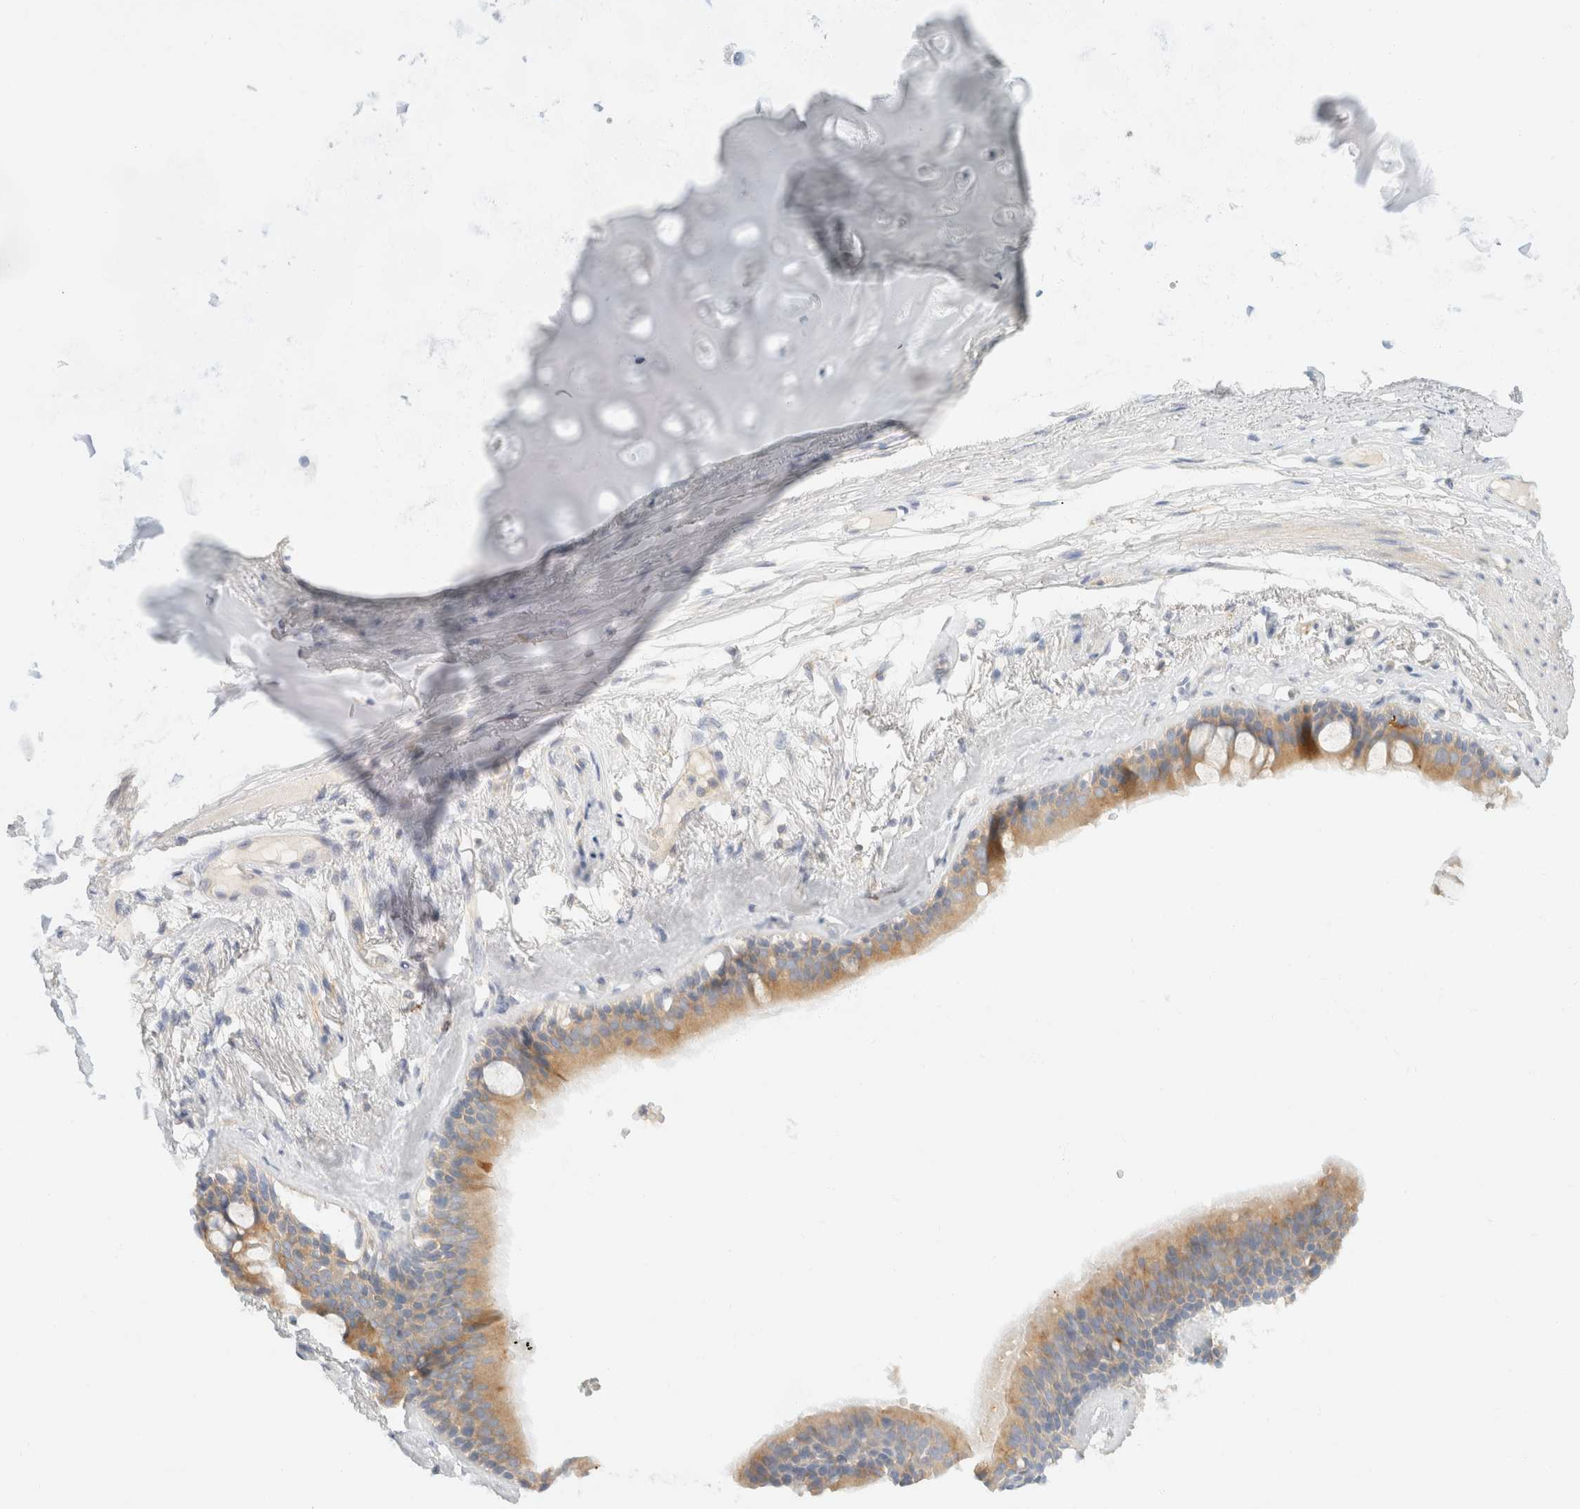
{"staining": {"intensity": "moderate", "quantity": ">75%", "location": "cytoplasmic/membranous"}, "tissue": "bronchus", "cell_type": "Respiratory epithelial cells", "image_type": "normal", "snomed": [{"axis": "morphology", "description": "Normal tissue, NOS"}, {"axis": "topography", "description": "Cartilage tissue"}], "caption": "This is a photomicrograph of immunohistochemistry staining of benign bronchus, which shows moderate staining in the cytoplasmic/membranous of respiratory epithelial cells.", "gene": "SH3GLB2", "patient": {"sex": "female", "age": 63}}